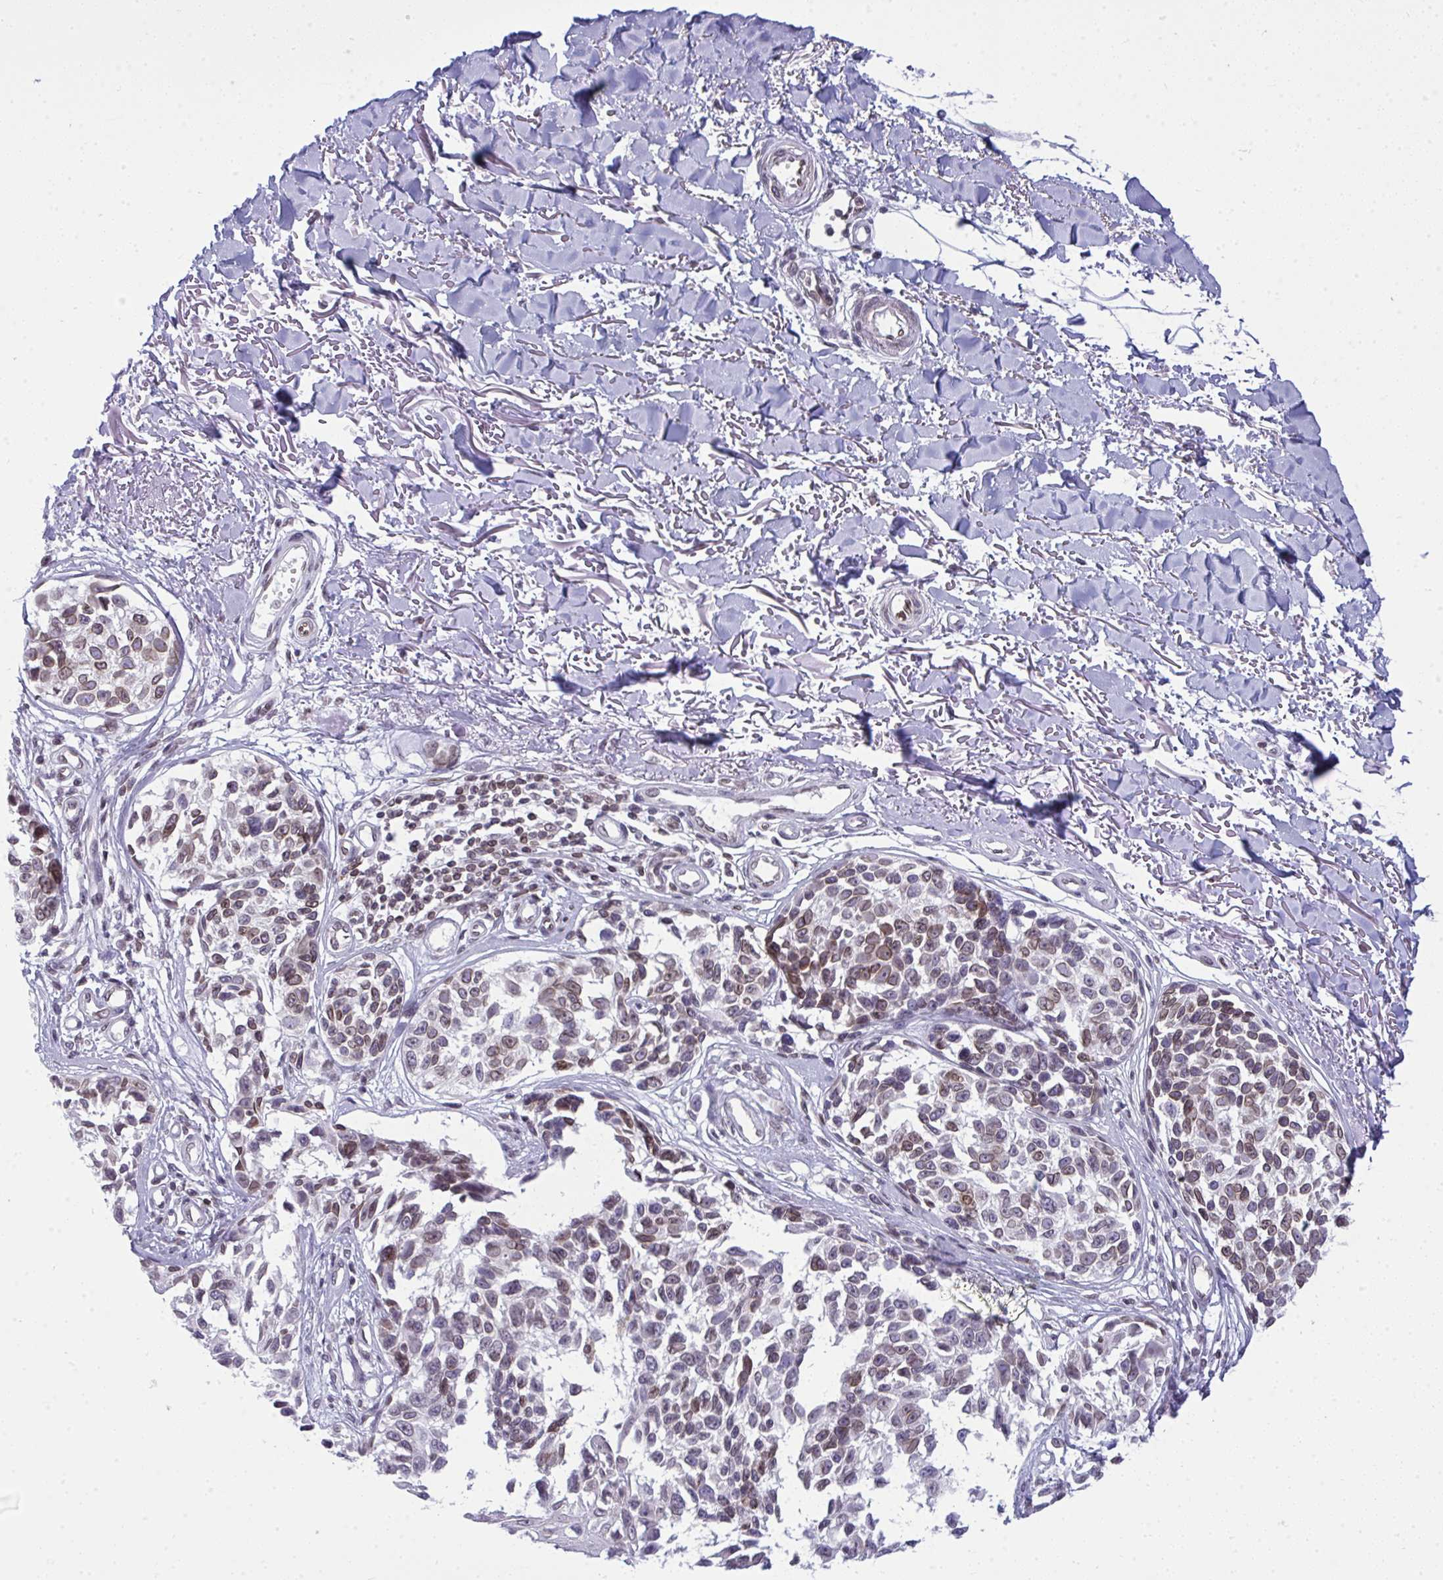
{"staining": {"intensity": "moderate", "quantity": "<25%", "location": "cytoplasmic/membranous,nuclear"}, "tissue": "melanoma", "cell_type": "Tumor cells", "image_type": "cancer", "snomed": [{"axis": "morphology", "description": "Malignant melanoma, NOS"}, {"axis": "topography", "description": "Skin"}], "caption": "Protein expression by immunohistochemistry shows moderate cytoplasmic/membranous and nuclear positivity in about <25% of tumor cells in melanoma.", "gene": "LMNB2", "patient": {"sex": "male", "age": 73}}